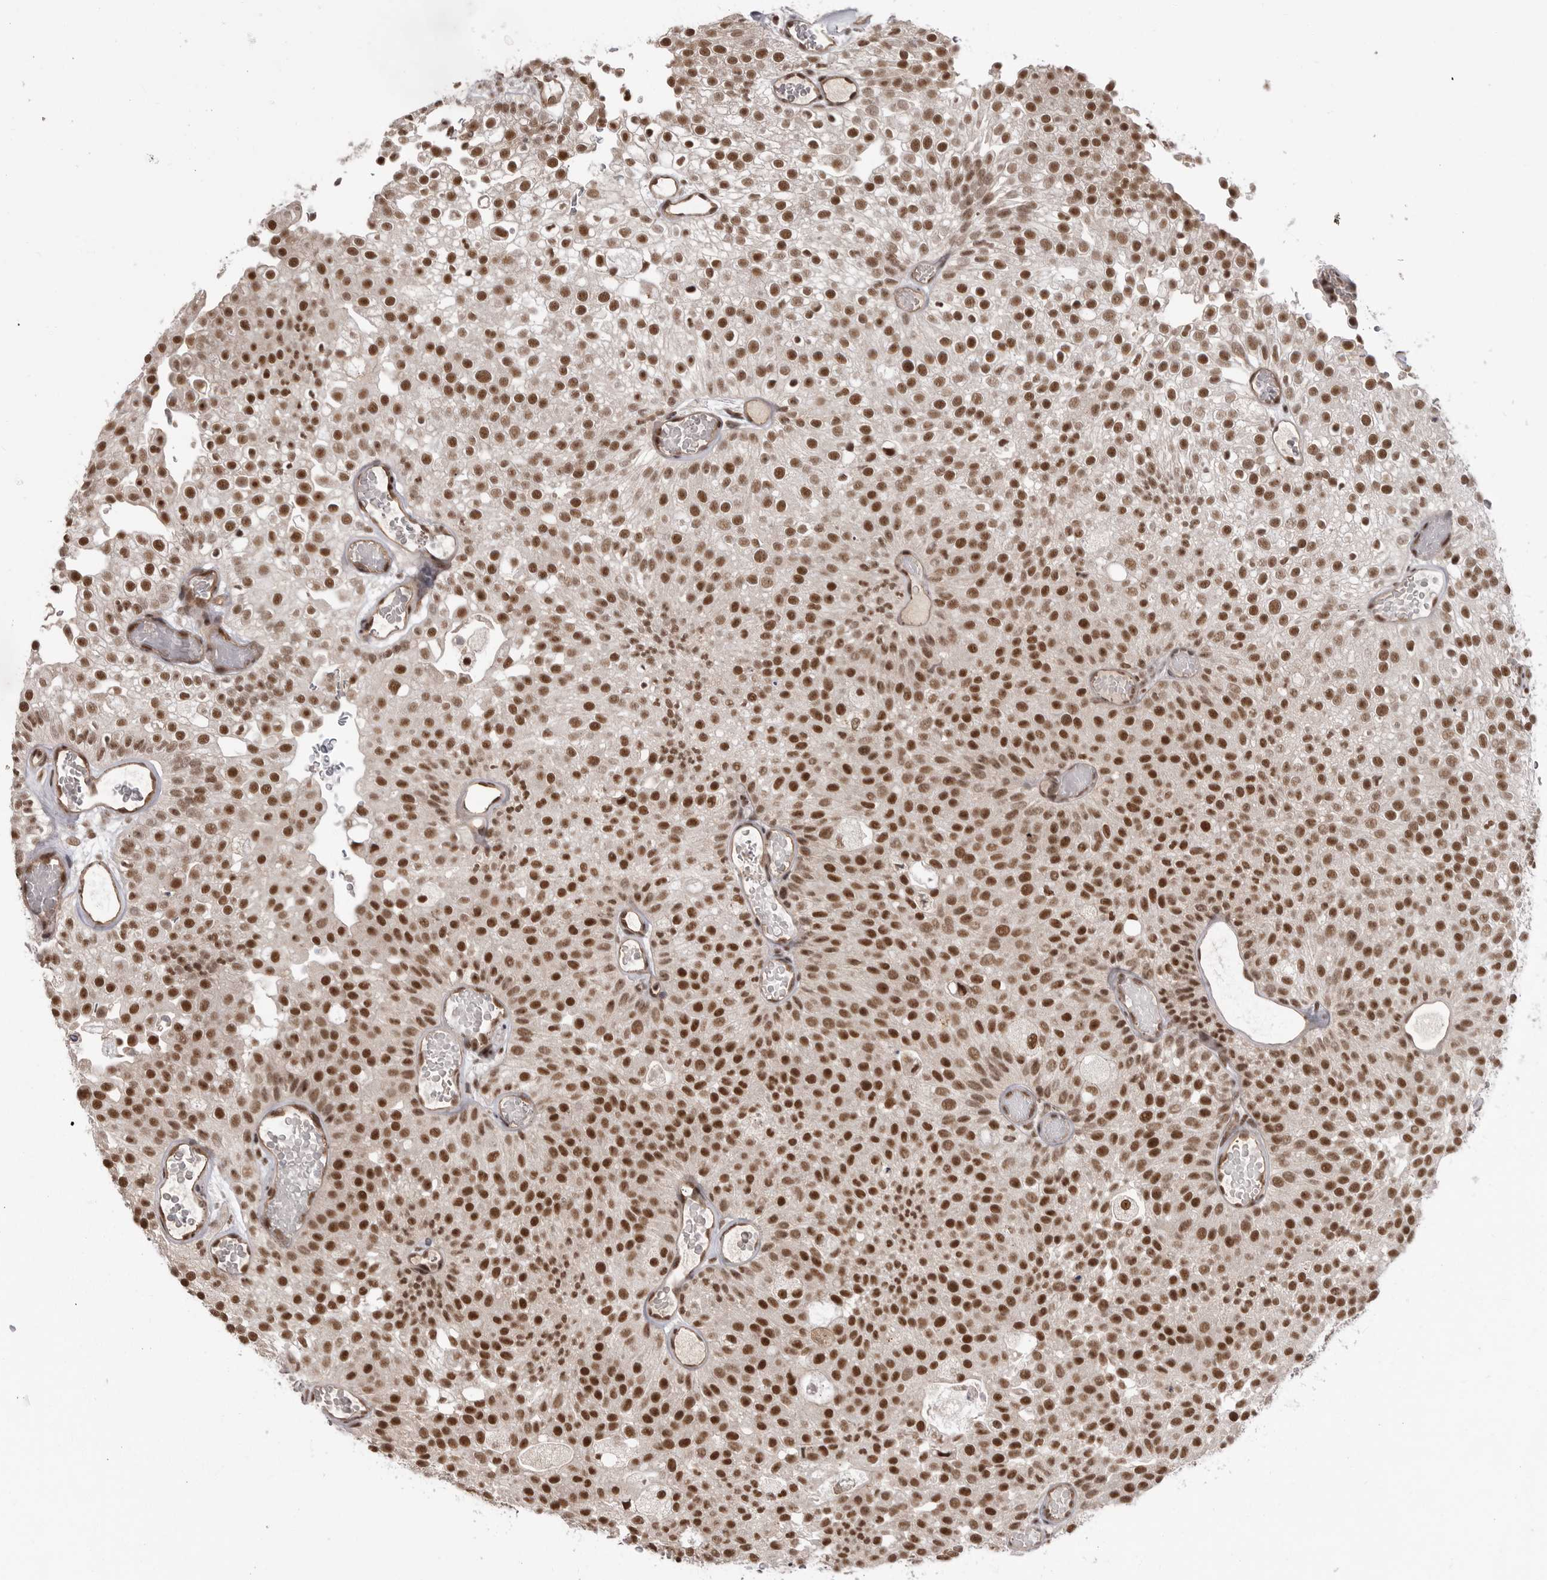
{"staining": {"intensity": "strong", "quantity": ">75%", "location": "nuclear"}, "tissue": "urothelial cancer", "cell_type": "Tumor cells", "image_type": "cancer", "snomed": [{"axis": "morphology", "description": "Urothelial carcinoma, Low grade"}, {"axis": "topography", "description": "Urinary bladder"}], "caption": "Immunohistochemistry (IHC) of urothelial carcinoma (low-grade) displays high levels of strong nuclear positivity in approximately >75% of tumor cells.", "gene": "PPP1R8", "patient": {"sex": "male", "age": 78}}